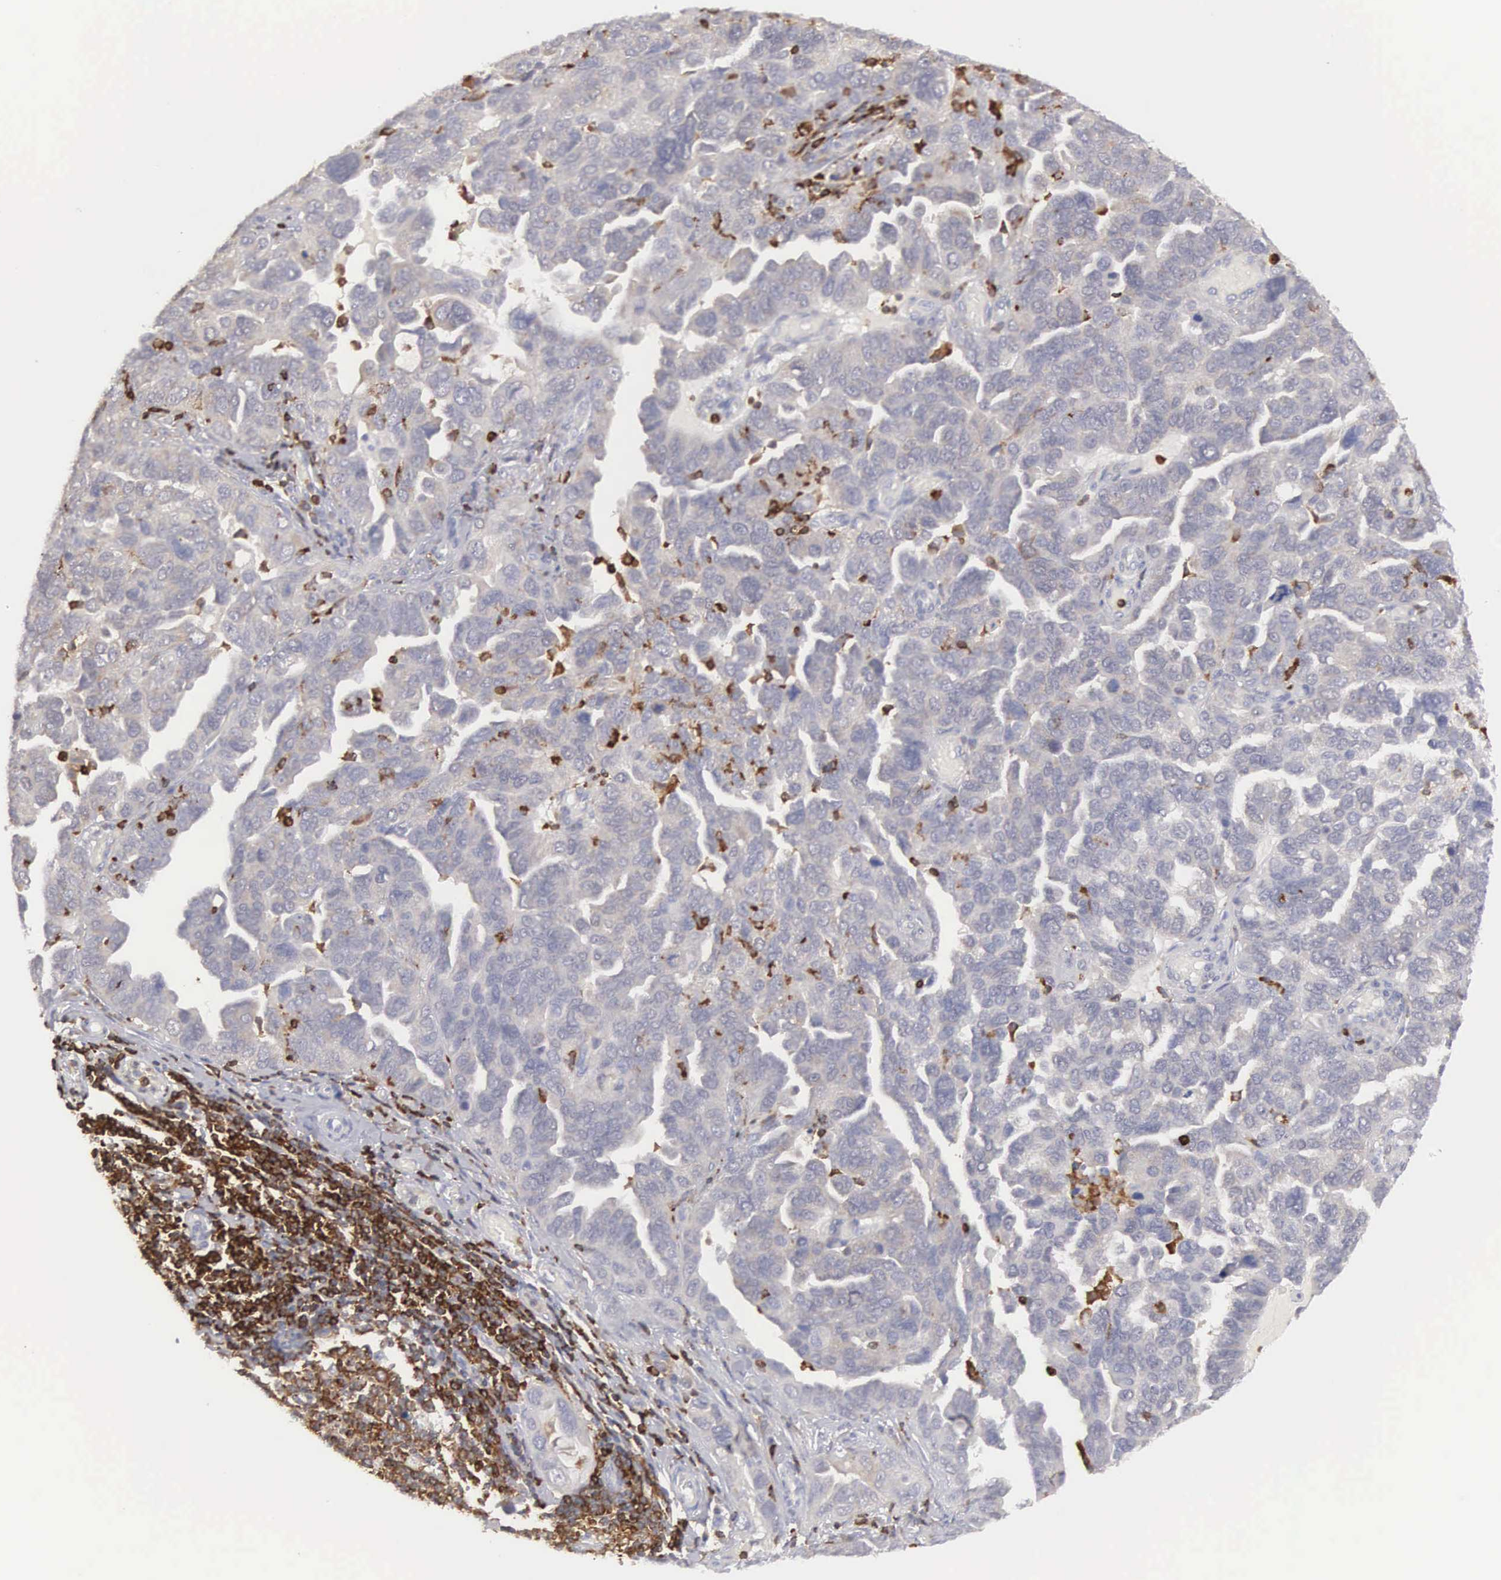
{"staining": {"intensity": "weak", "quantity": "<25%", "location": "cytoplasmic/membranous"}, "tissue": "ovarian cancer", "cell_type": "Tumor cells", "image_type": "cancer", "snomed": [{"axis": "morphology", "description": "Cystadenocarcinoma, serous, NOS"}, {"axis": "topography", "description": "Ovary"}], "caption": "The photomicrograph shows no significant positivity in tumor cells of serous cystadenocarcinoma (ovarian). (Immunohistochemistry (ihc), brightfield microscopy, high magnification).", "gene": "SH3BP1", "patient": {"sex": "female", "age": 64}}